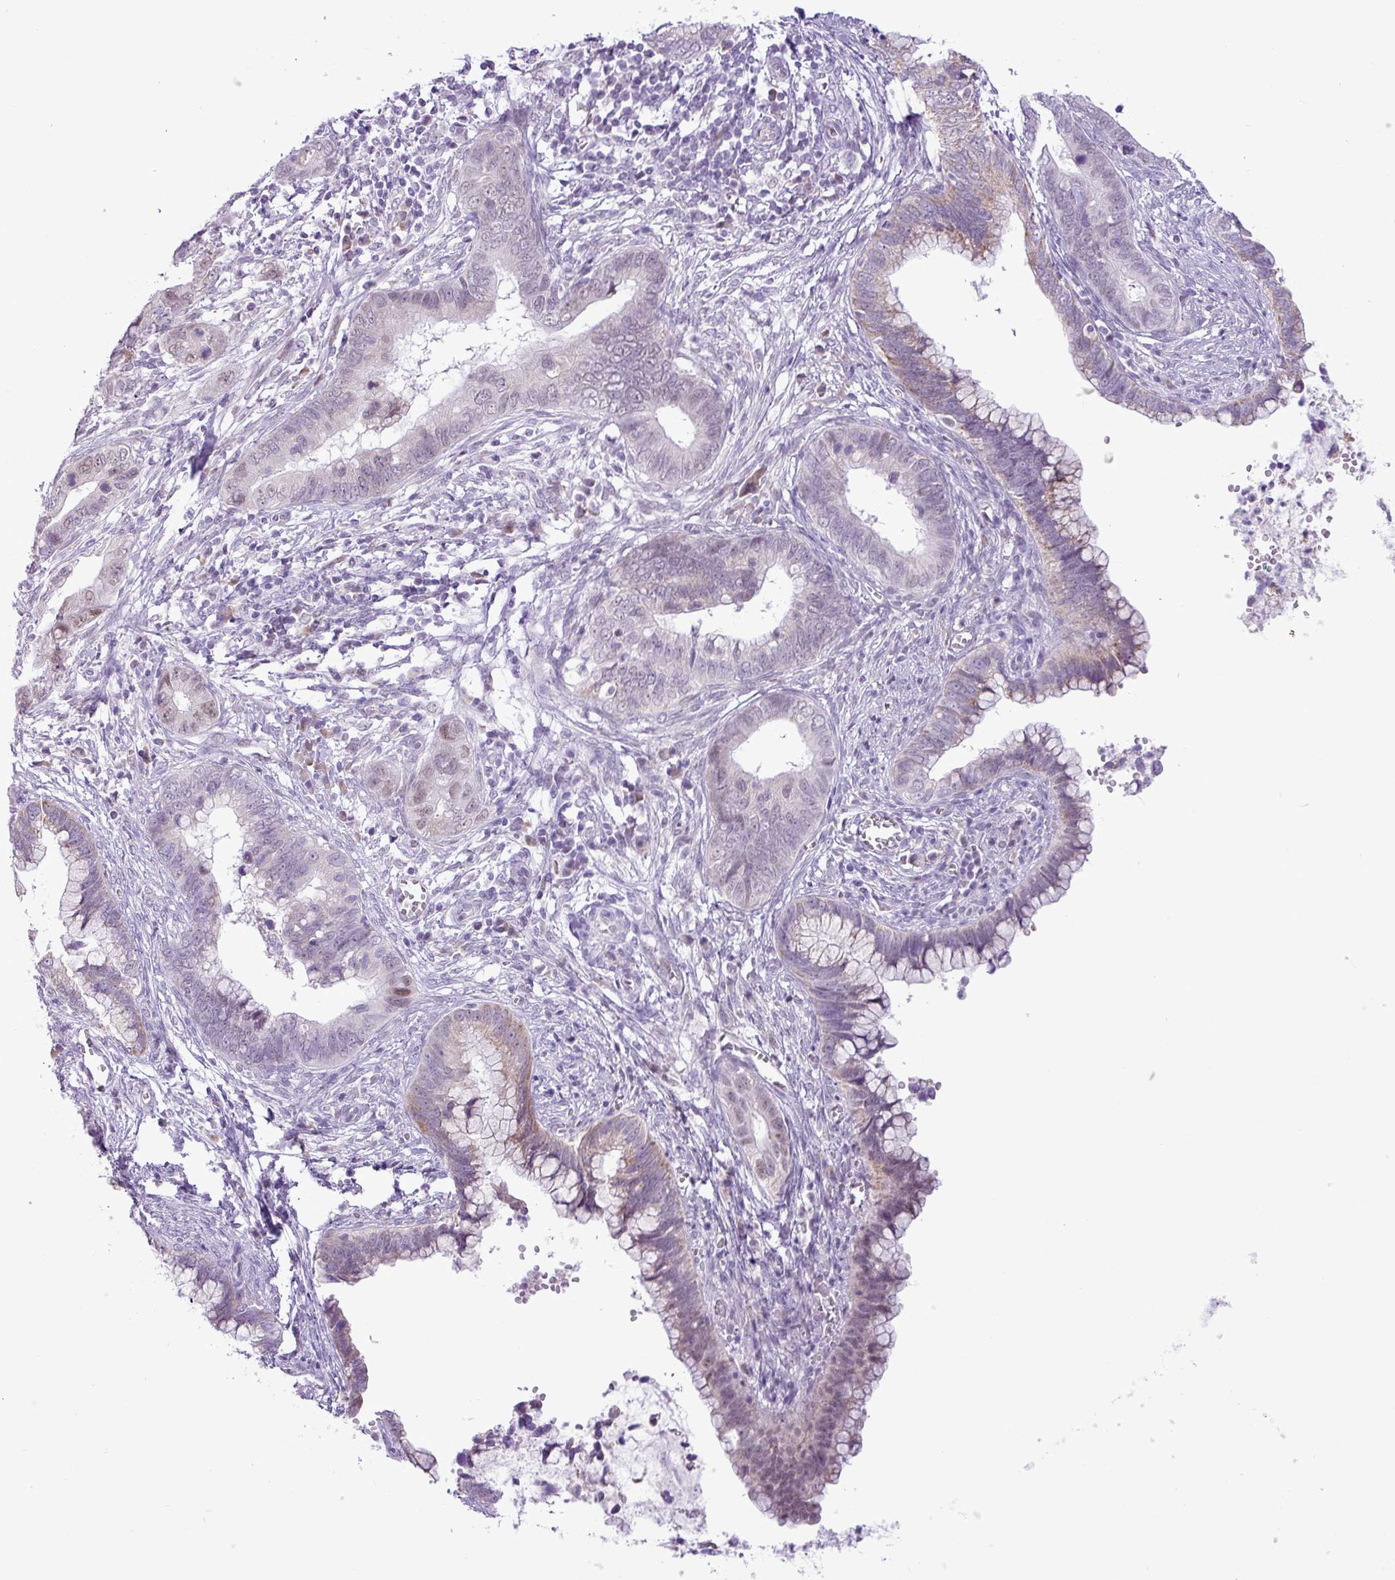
{"staining": {"intensity": "weak", "quantity": "<25%", "location": "cytoplasmic/membranous"}, "tissue": "cervical cancer", "cell_type": "Tumor cells", "image_type": "cancer", "snomed": [{"axis": "morphology", "description": "Adenocarcinoma, NOS"}, {"axis": "topography", "description": "Cervix"}], "caption": "IHC of cervical cancer (adenocarcinoma) demonstrates no positivity in tumor cells.", "gene": "ELOA2", "patient": {"sex": "female", "age": 44}}